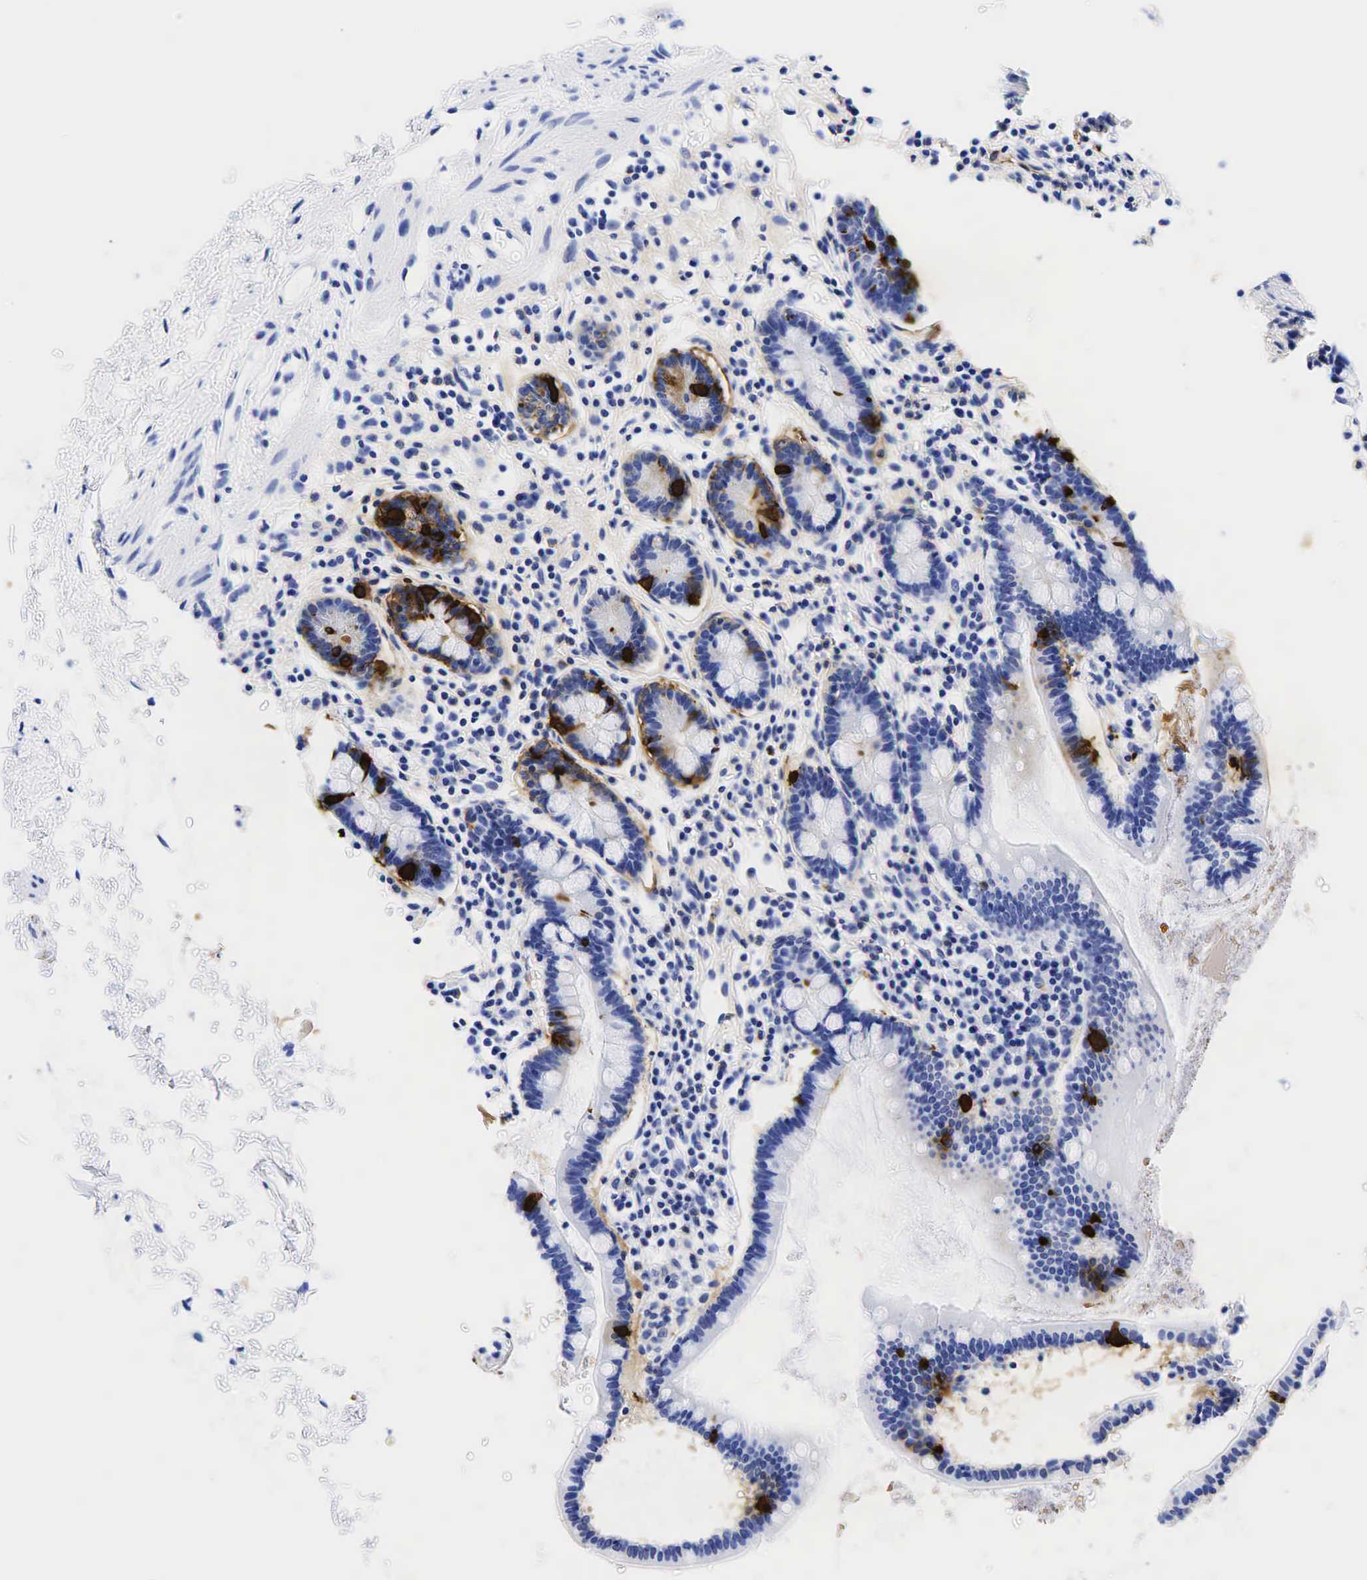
{"staining": {"intensity": "strong", "quantity": "<25%", "location": "cytoplasmic/membranous"}, "tissue": "small intestine", "cell_type": "Glandular cells", "image_type": "normal", "snomed": [{"axis": "morphology", "description": "Normal tissue, NOS"}, {"axis": "topography", "description": "Small intestine"}], "caption": "Unremarkable small intestine demonstrates strong cytoplasmic/membranous staining in about <25% of glandular cells, visualized by immunohistochemistry.", "gene": "CHGA", "patient": {"sex": "female", "age": 37}}